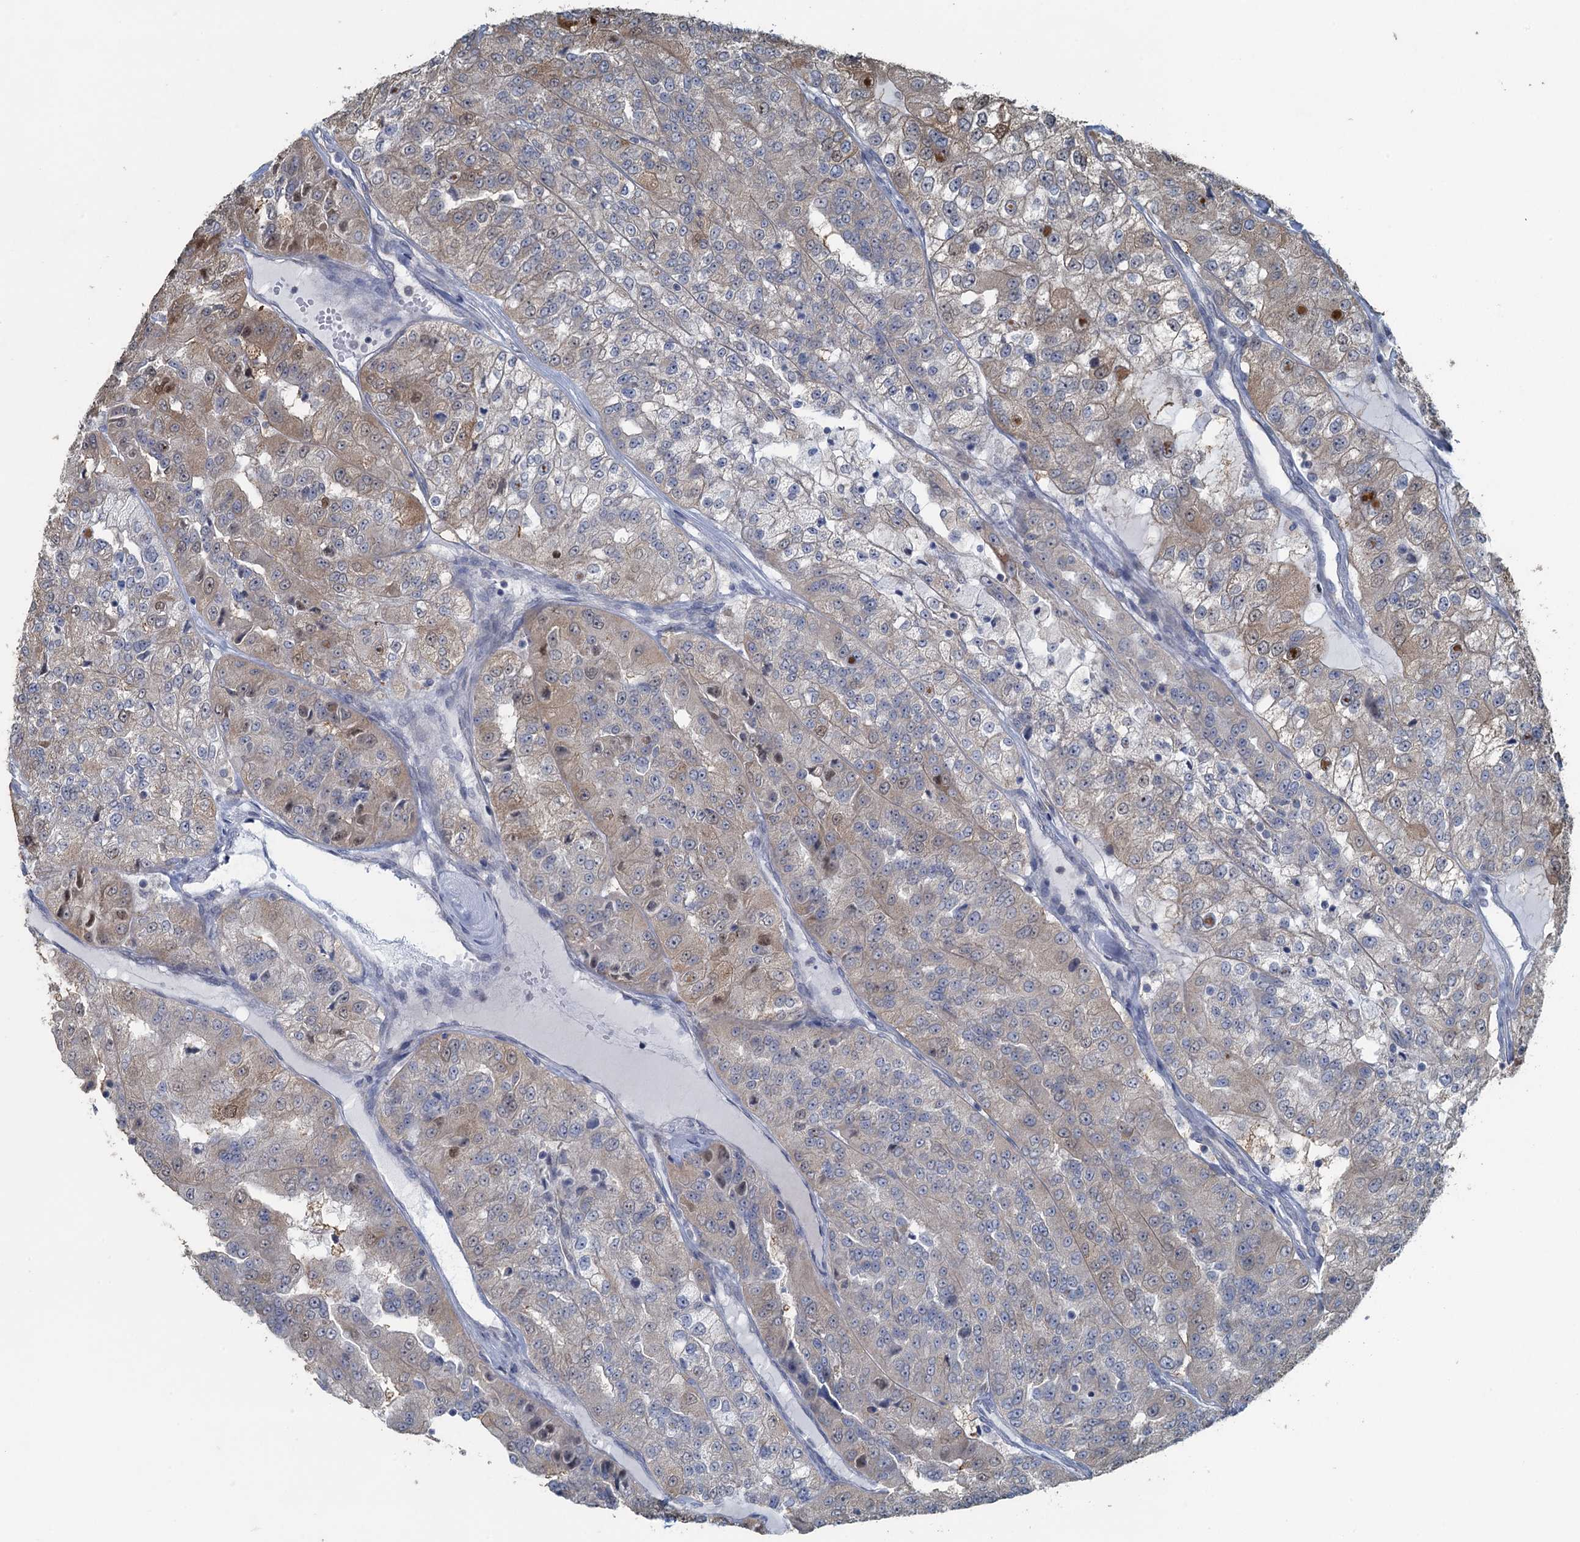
{"staining": {"intensity": "weak", "quantity": "25%-75%", "location": "cytoplasmic/membranous"}, "tissue": "renal cancer", "cell_type": "Tumor cells", "image_type": "cancer", "snomed": [{"axis": "morphology", "description": "Adenocarcinoma, NOS"}, {"axis": "topography", "description": "Kidney"}], "caption": "This is an image of IHC staining of renal adenocarcinoma, which shows weak expression in the cytoplasmic/membranous of tumor cells.", "gene": "TEX35", "patient": {"sex": "female", "age": 63}}